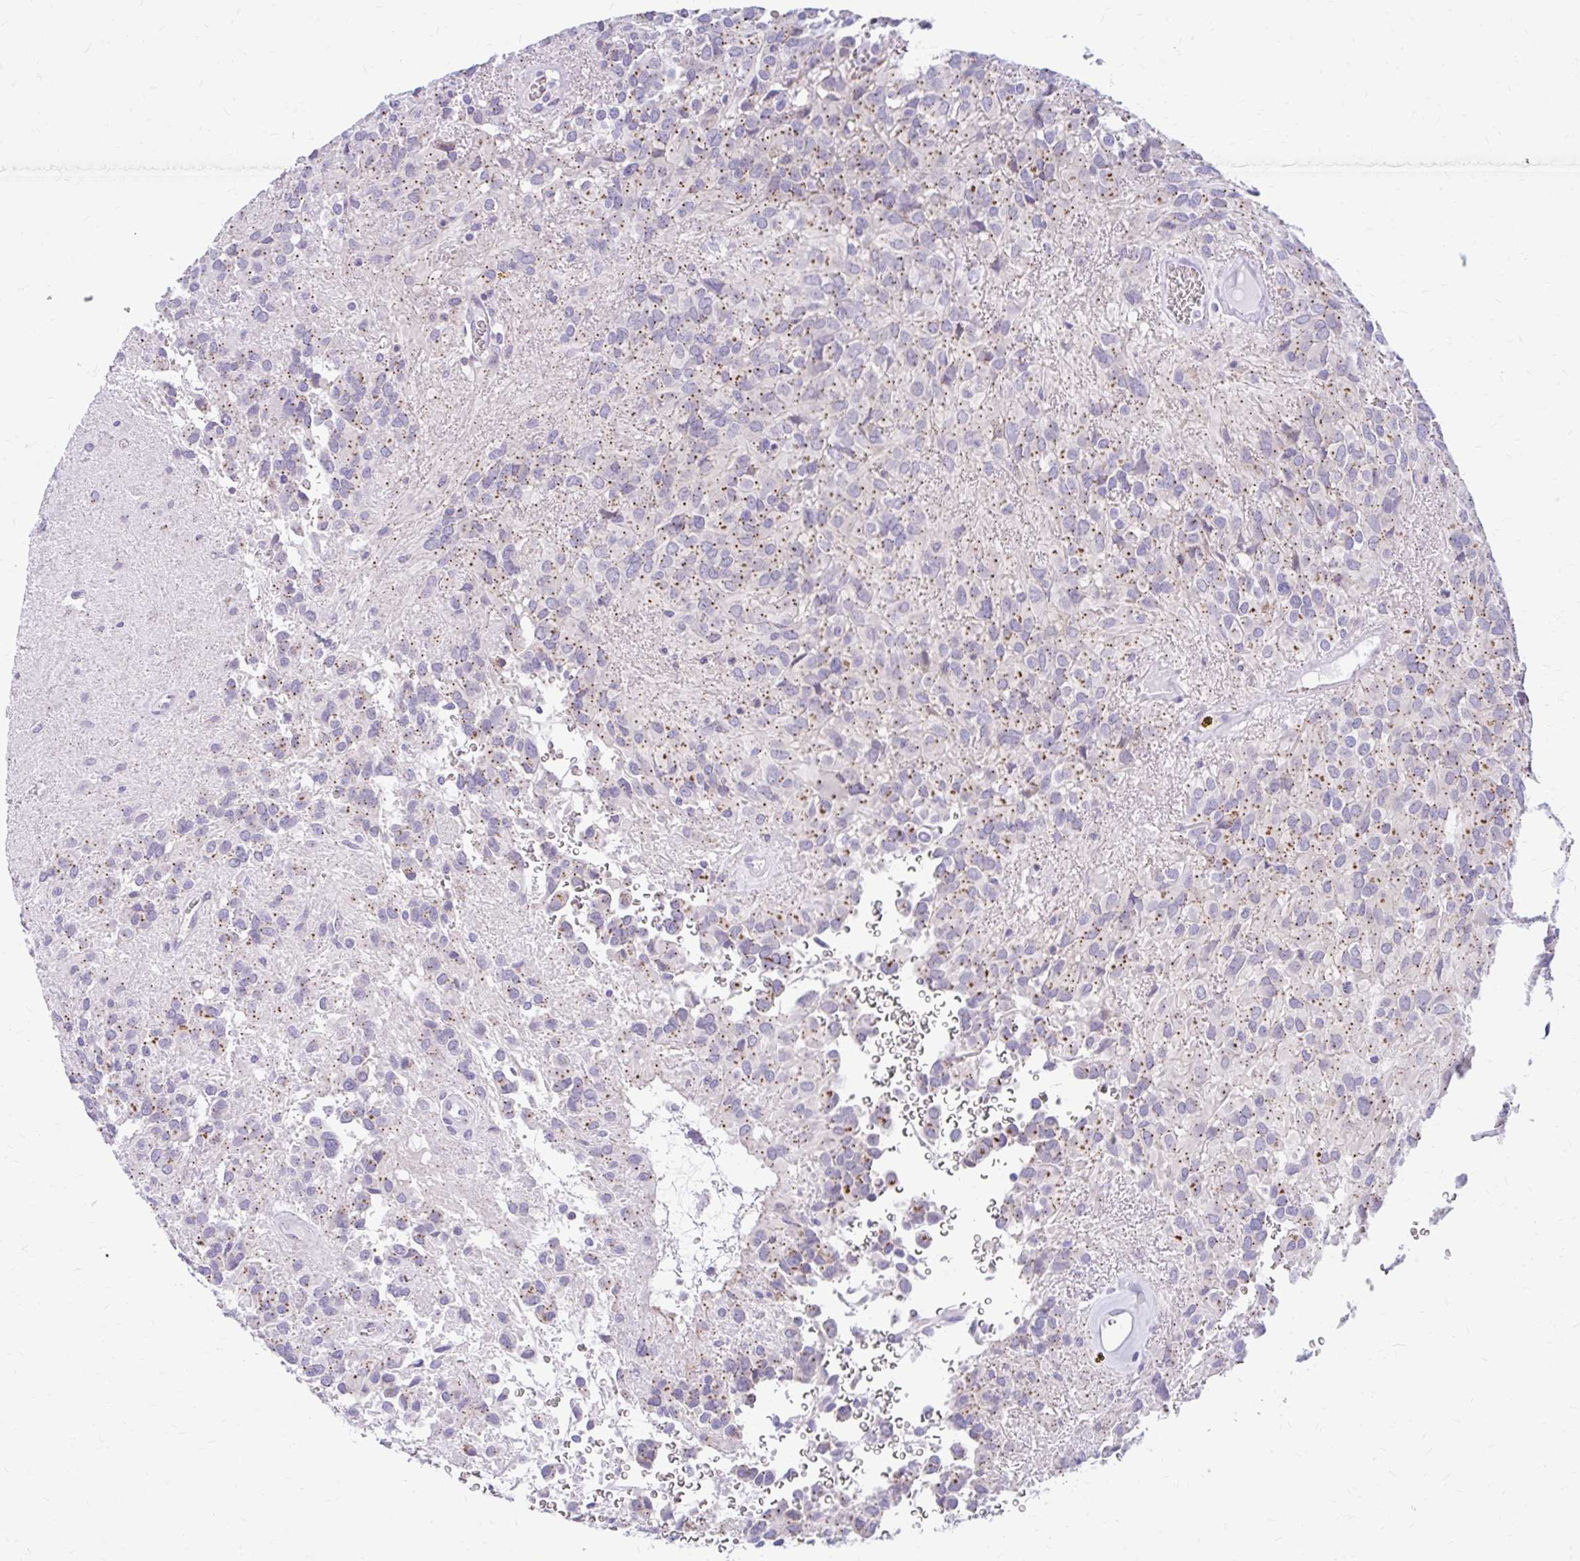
{"staining": {"intensity": "moderate", "quantity": "25%-75%", "location": "cytoplasmic/membranous"}, "tissue": "glioma", "cell_type": "Tumor cells", "image_type": "cancer", "snomed": [{"axis": "morphology", "description": "Glioma, malignant, Low grade"}, {"axis": "topography", "description": "Brain"}], "caption": "Malignant glioma (low-grade) stained for a protein (brown) shows moderate cytoplasmic/membranous positive staining in approximately 25%-75% of tumor cells.", "gene": "RADIL", "patient": {"sex": "male", "age": 56}}